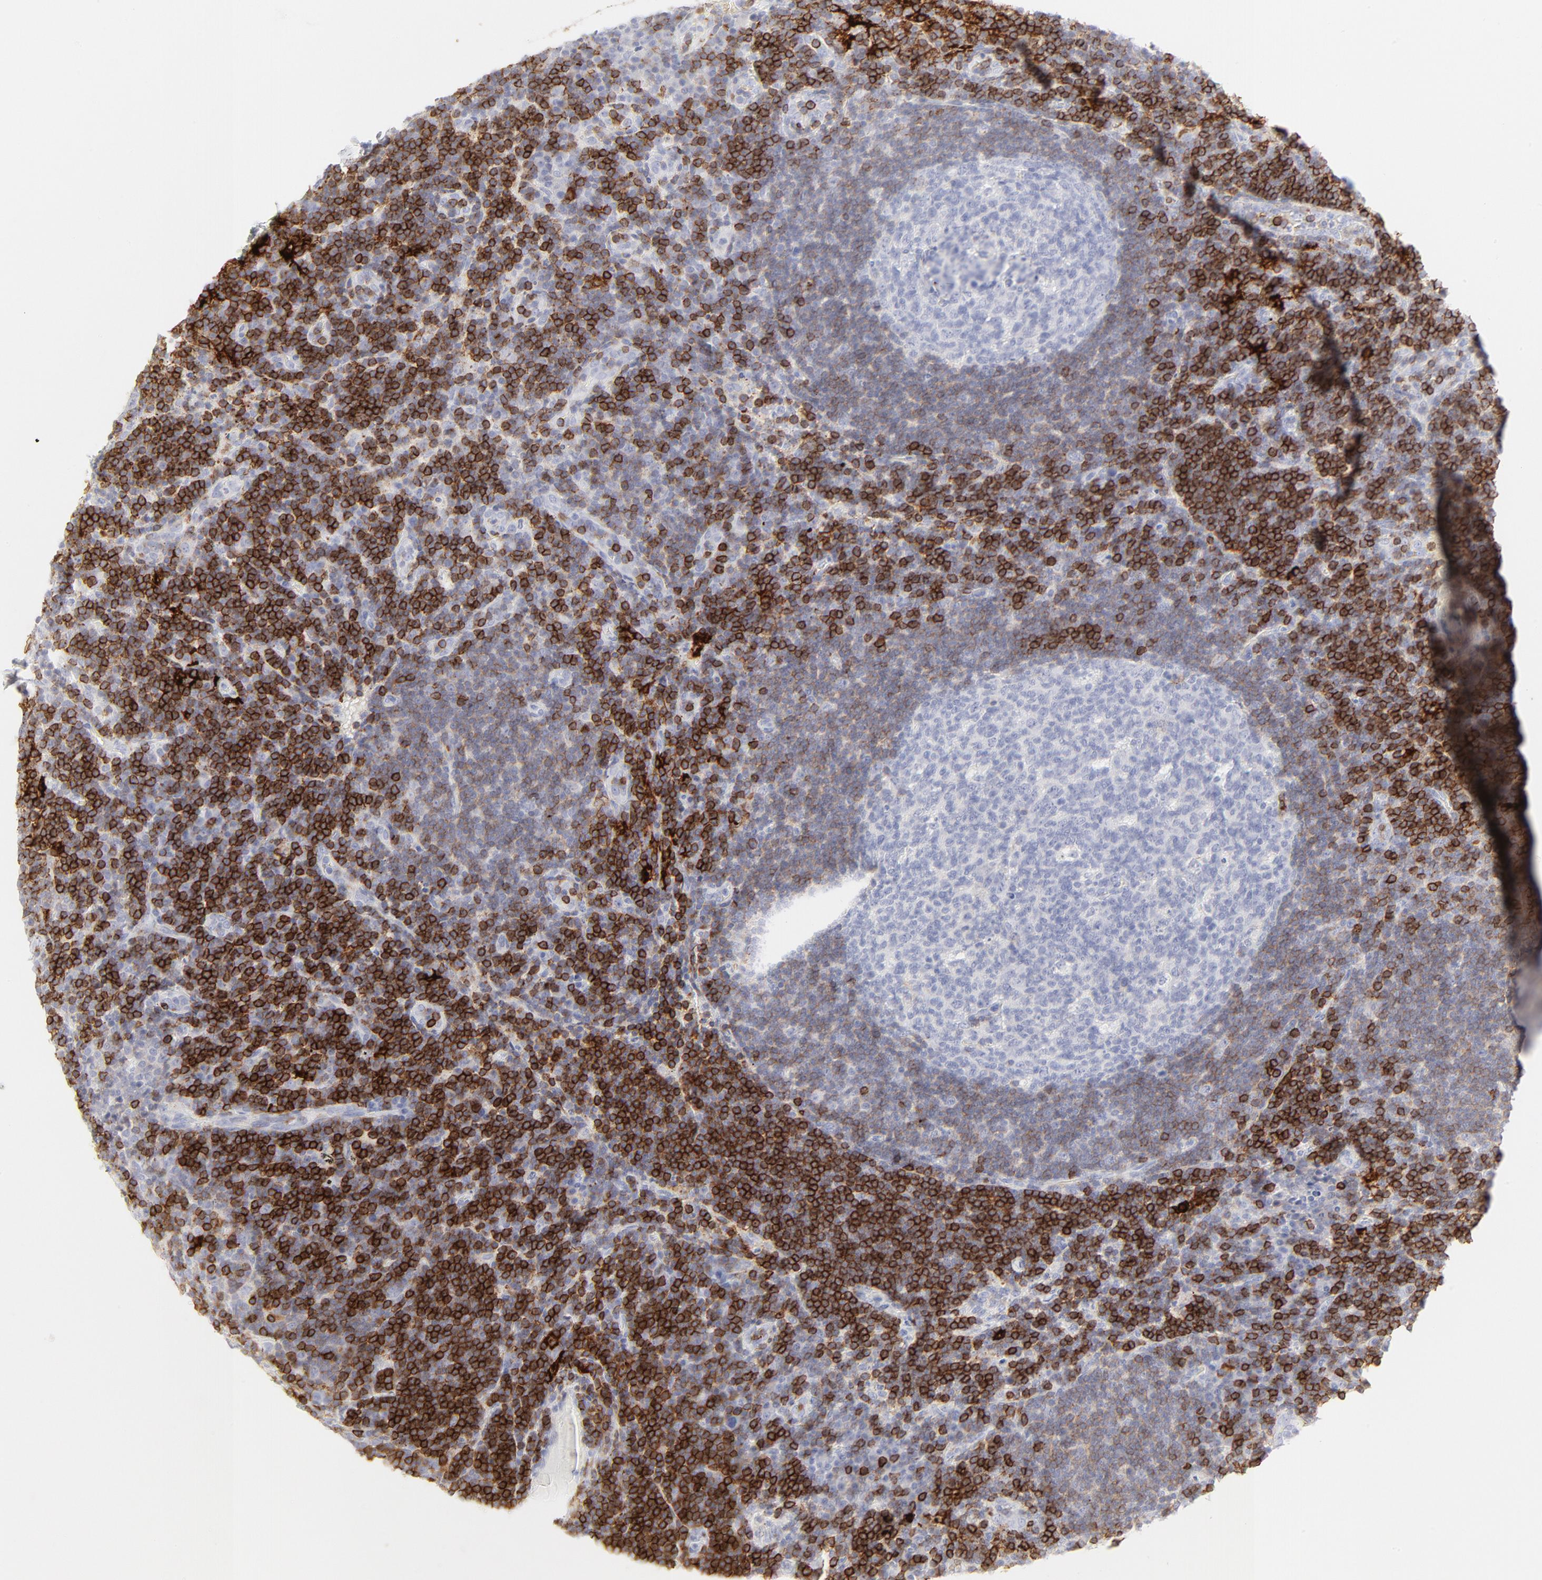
{"staining": {"intensity": "negative", "quantity": "none", "location": "none"}, "tissue": "lymph node", "cell_type": "Germinal center cells", "image_type": "normal", "snomed": [{"axis": "morphology", "description": "Normal tissue, NOS"}, {"axis": "morphology", "description": "Squamous cell carcinoma, metastatic, NOS"}, {"axis": "topography", "description": "Lymph node"}], "caption": "This micrograph is of unremarkable lymph node stained with immunohistochemistry (IHC) to label a protein in brown with the nuclei are counter-stained blue. There is no staining in germinal center cells.", "gene": "CCR7", "patient": {"sex": "female", "age": 53}}